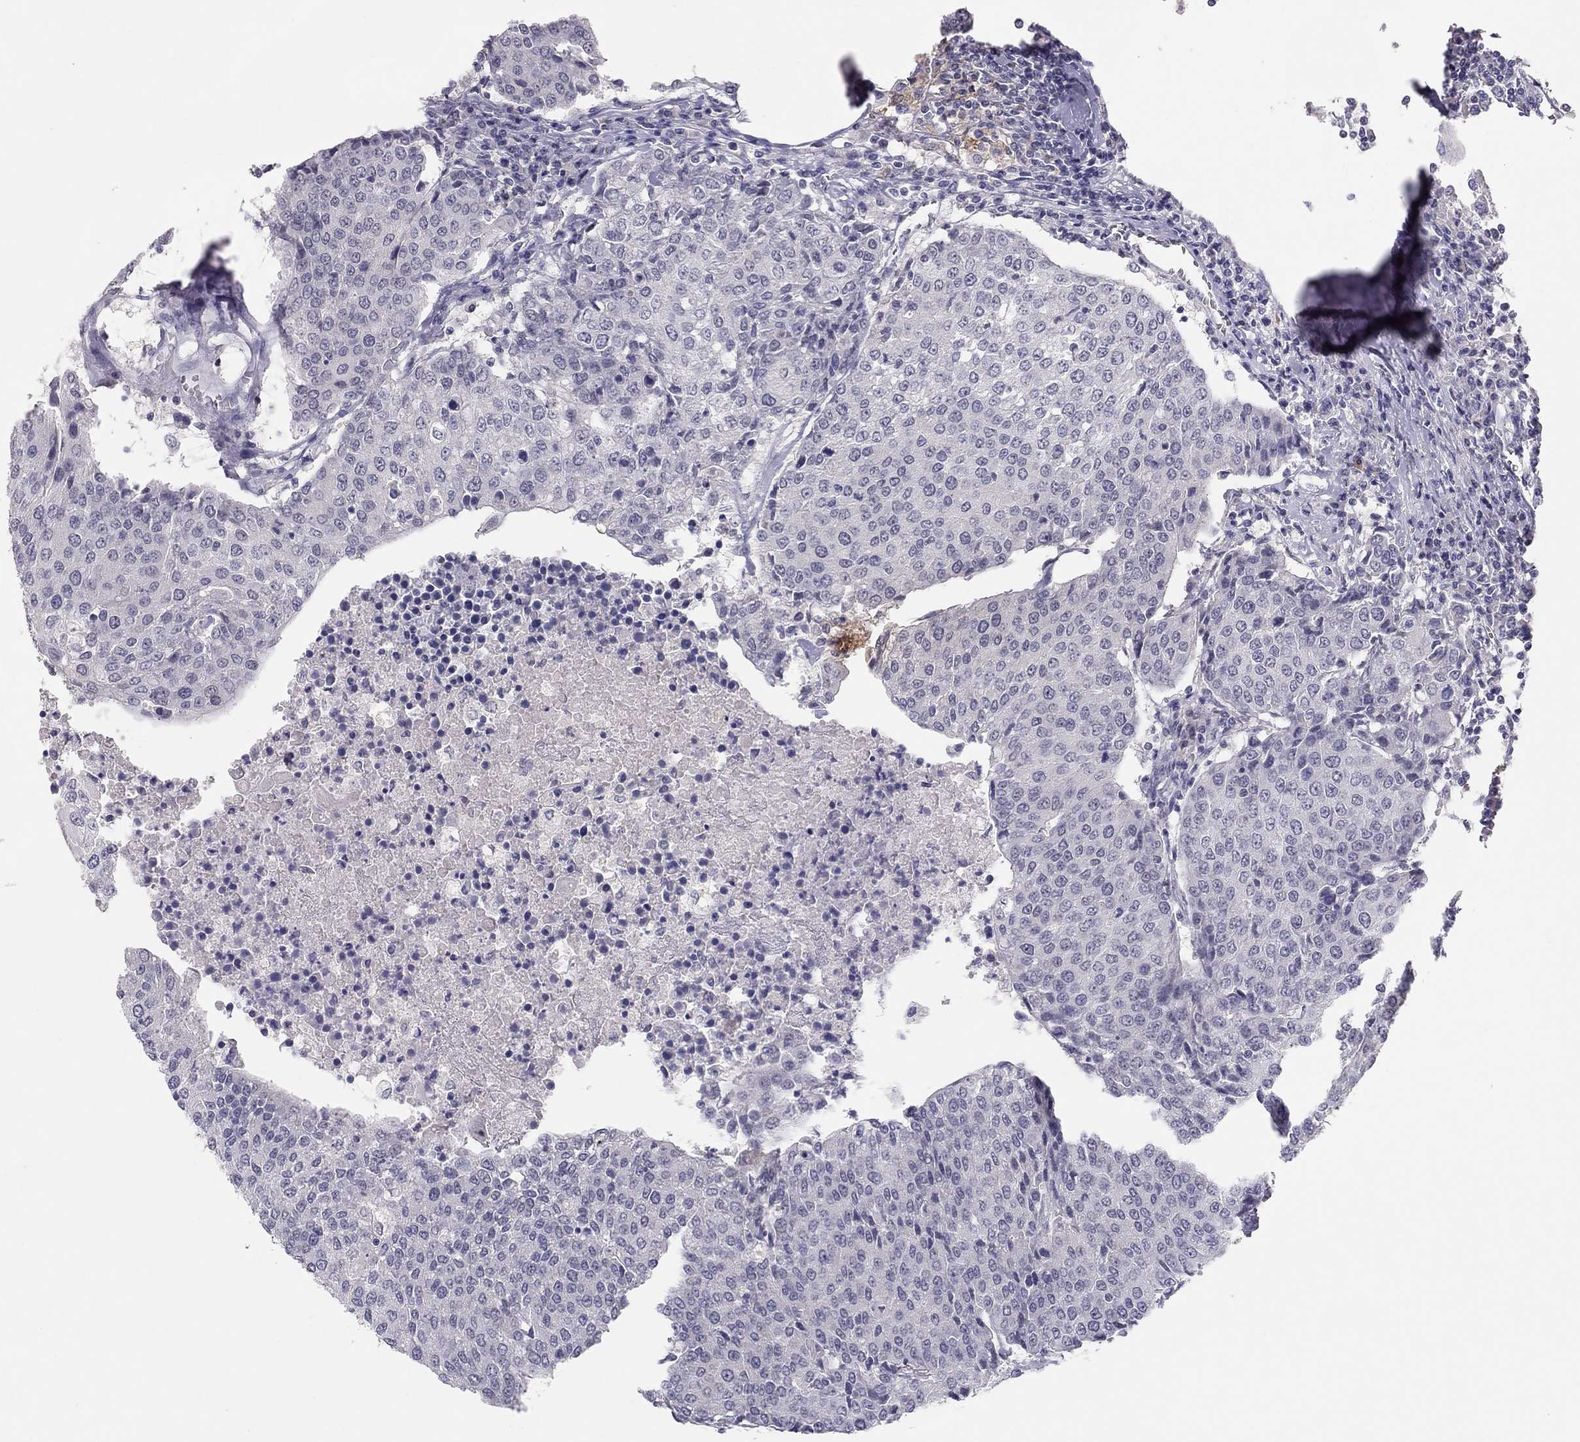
{"staining": {"intensity": "negative", "quantity": "none", "location": "none"}, "tissue": "urothelial cancer", "cell_type": "Tumor cells", "image_type": "cancer", "snomed": [{"axis": "morphology", "description": "Urothelial carcinoma, High grade"}, {"axis": "topography", "description": "Urinary bladder"}], "caption": "An image of urothelial carcinoma (high-grade) stained for a protein shows no brown staining in tumor cells.", "gene": "ADORA2A", "patient": {"sex": "female", "age": 85}}